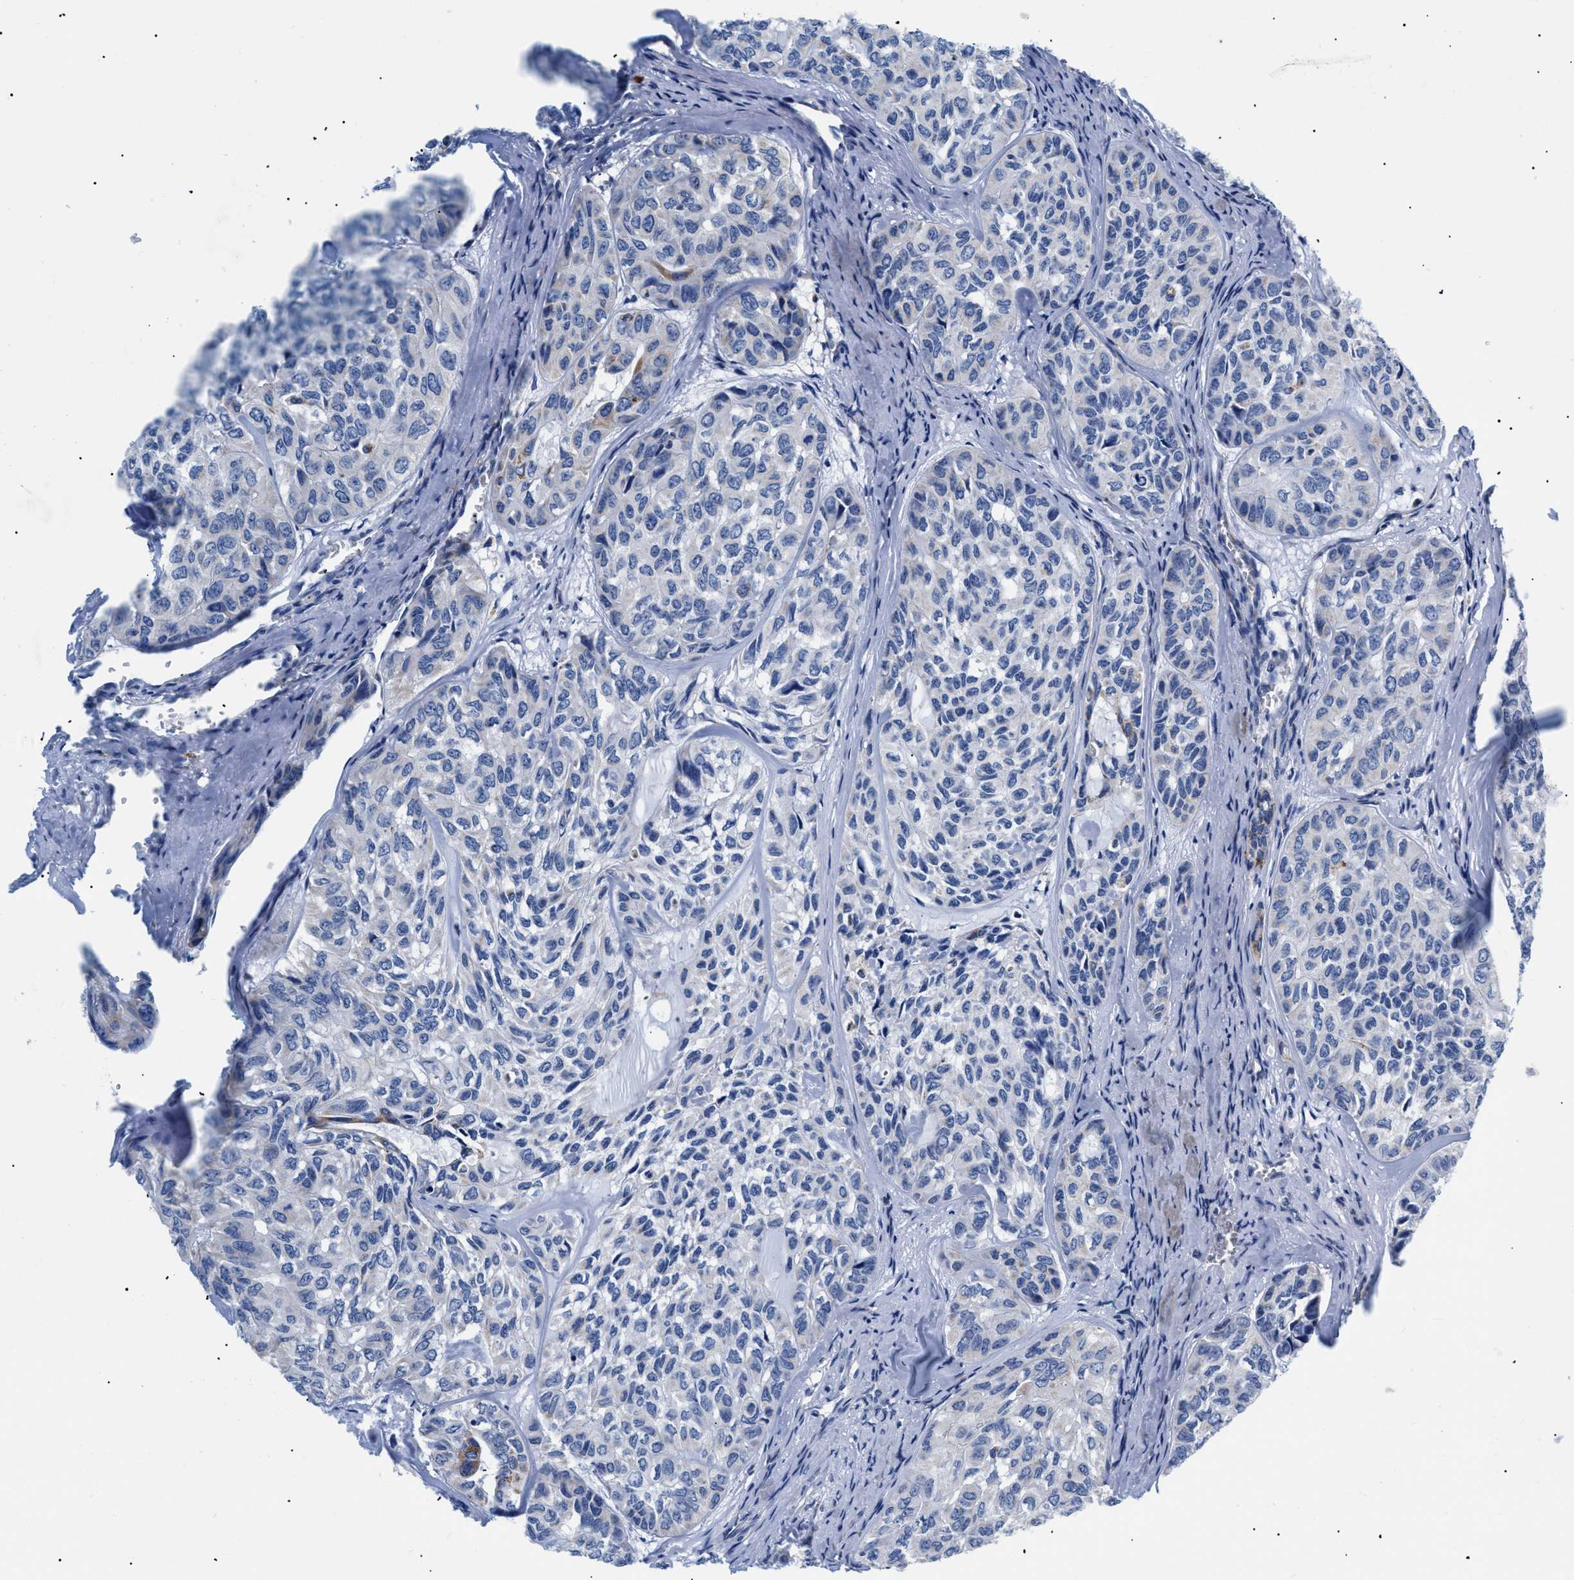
{"staining": {"intensity": "negative", "quantity": "none", "location": "none"}, "tissue": "head and neck cancer", "cell_type": "Tumor cells", "image_type": "cancer", "snomed": [{"axis": "morphology", "description": "Adenocarcinoma, NOS"}, {"axis": "topography", "description": "Salivary gland, NOS"}, {"axis": "topography", "description": "Head-Neck"}], "caption": "Tumor cells are negative for brown protein staining in head and neck cancer (adenocarcinoma).", "gene": "GPR149", "patient": {"sex": "female", "age": 76}}